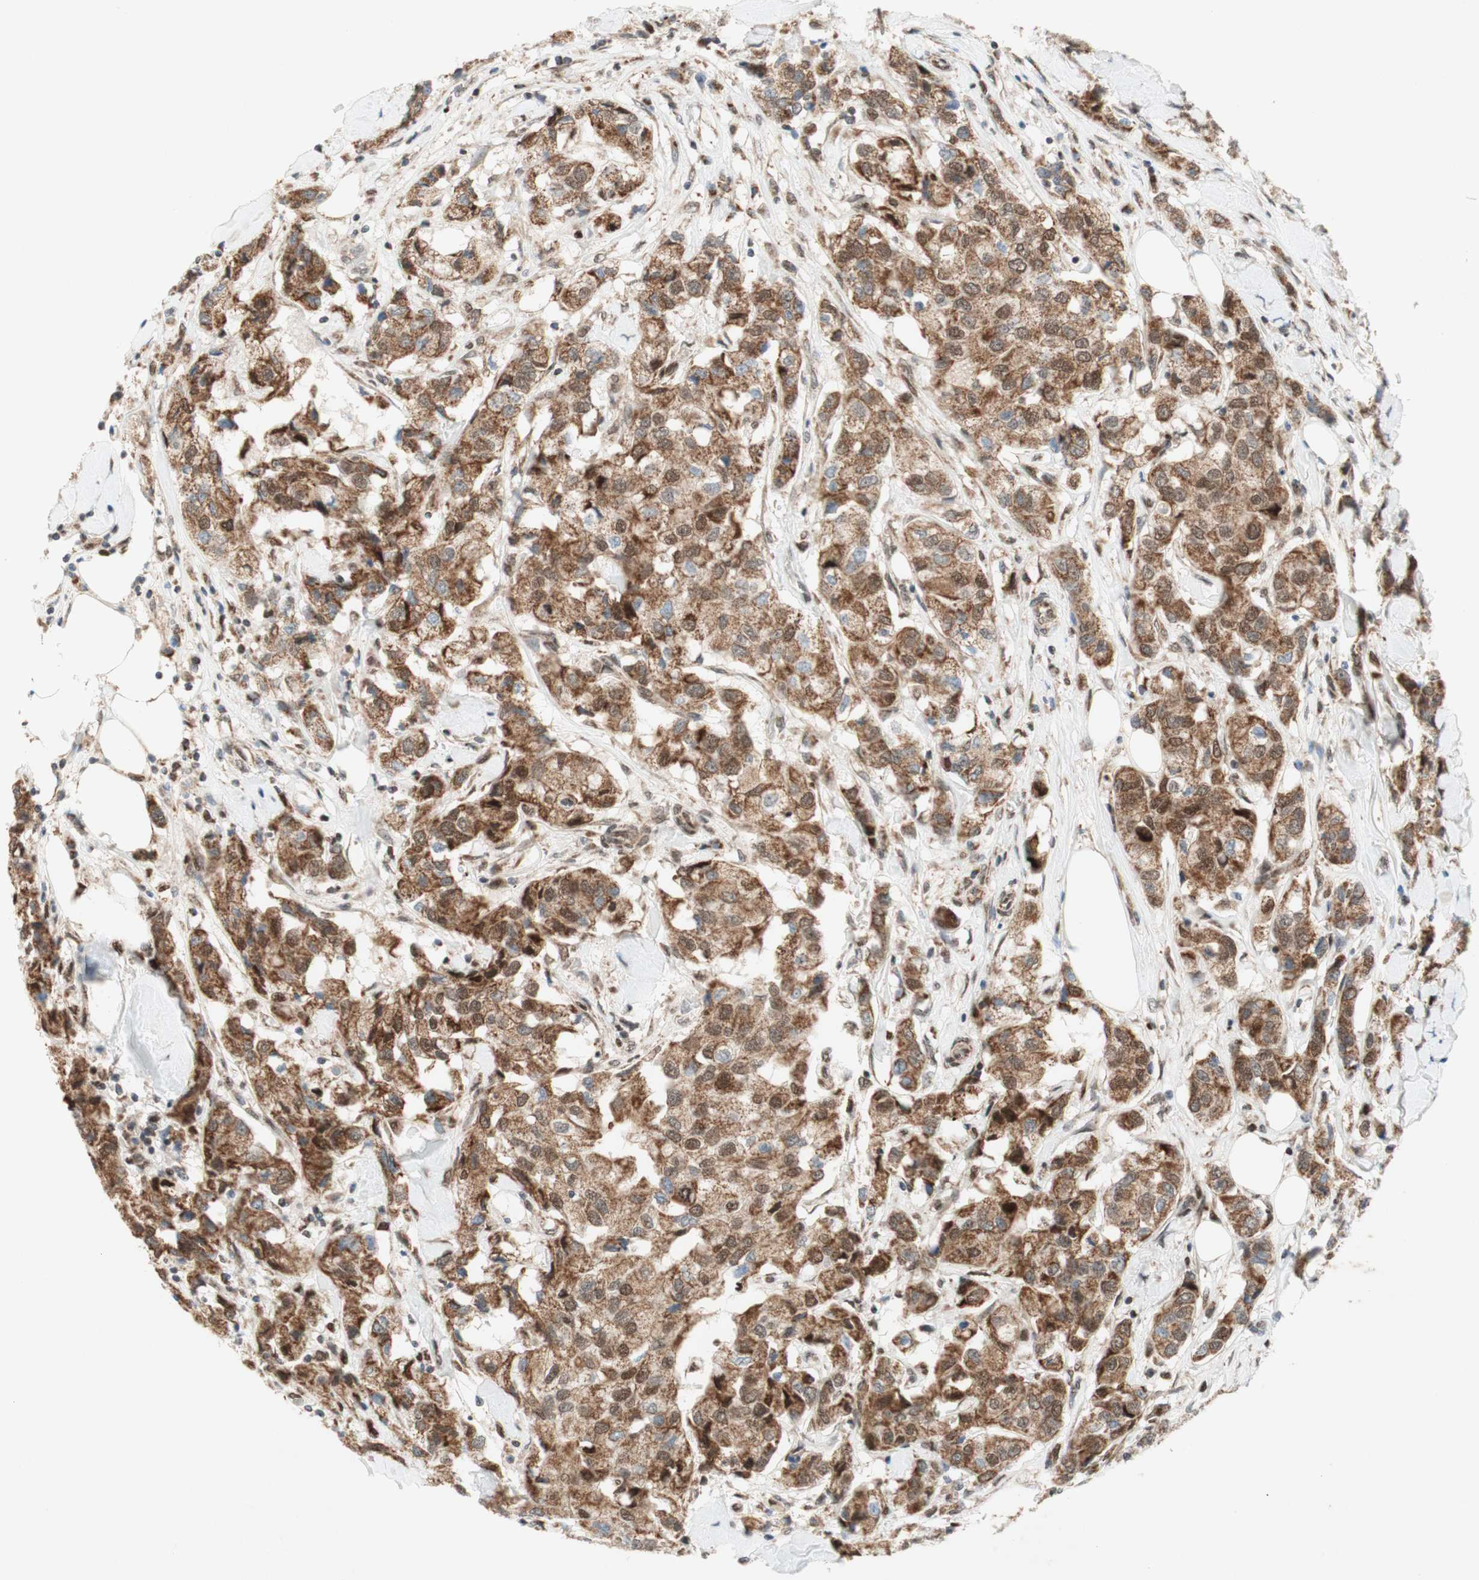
{"staining": {"intensity": "moderate", "quantity": ">75%", "location": "cytoplasmic/membranous"}, "tissue": "breast cancer", "cell_type": "Tumor cells", "image_type": "cancer", "snomed": [{"axis": "morphology", "description": "Duct carcinoma"}, {"axis": "topography", "description": "Breast"}], "caption": "Moderate cytoplasmic/membranous staining is seen in approximately >75% of tumor cells in breast cancer (invasive ductal carcinoma).", "gene": "DNMT3A", "patient": {"sex": "female", "age": 80}}